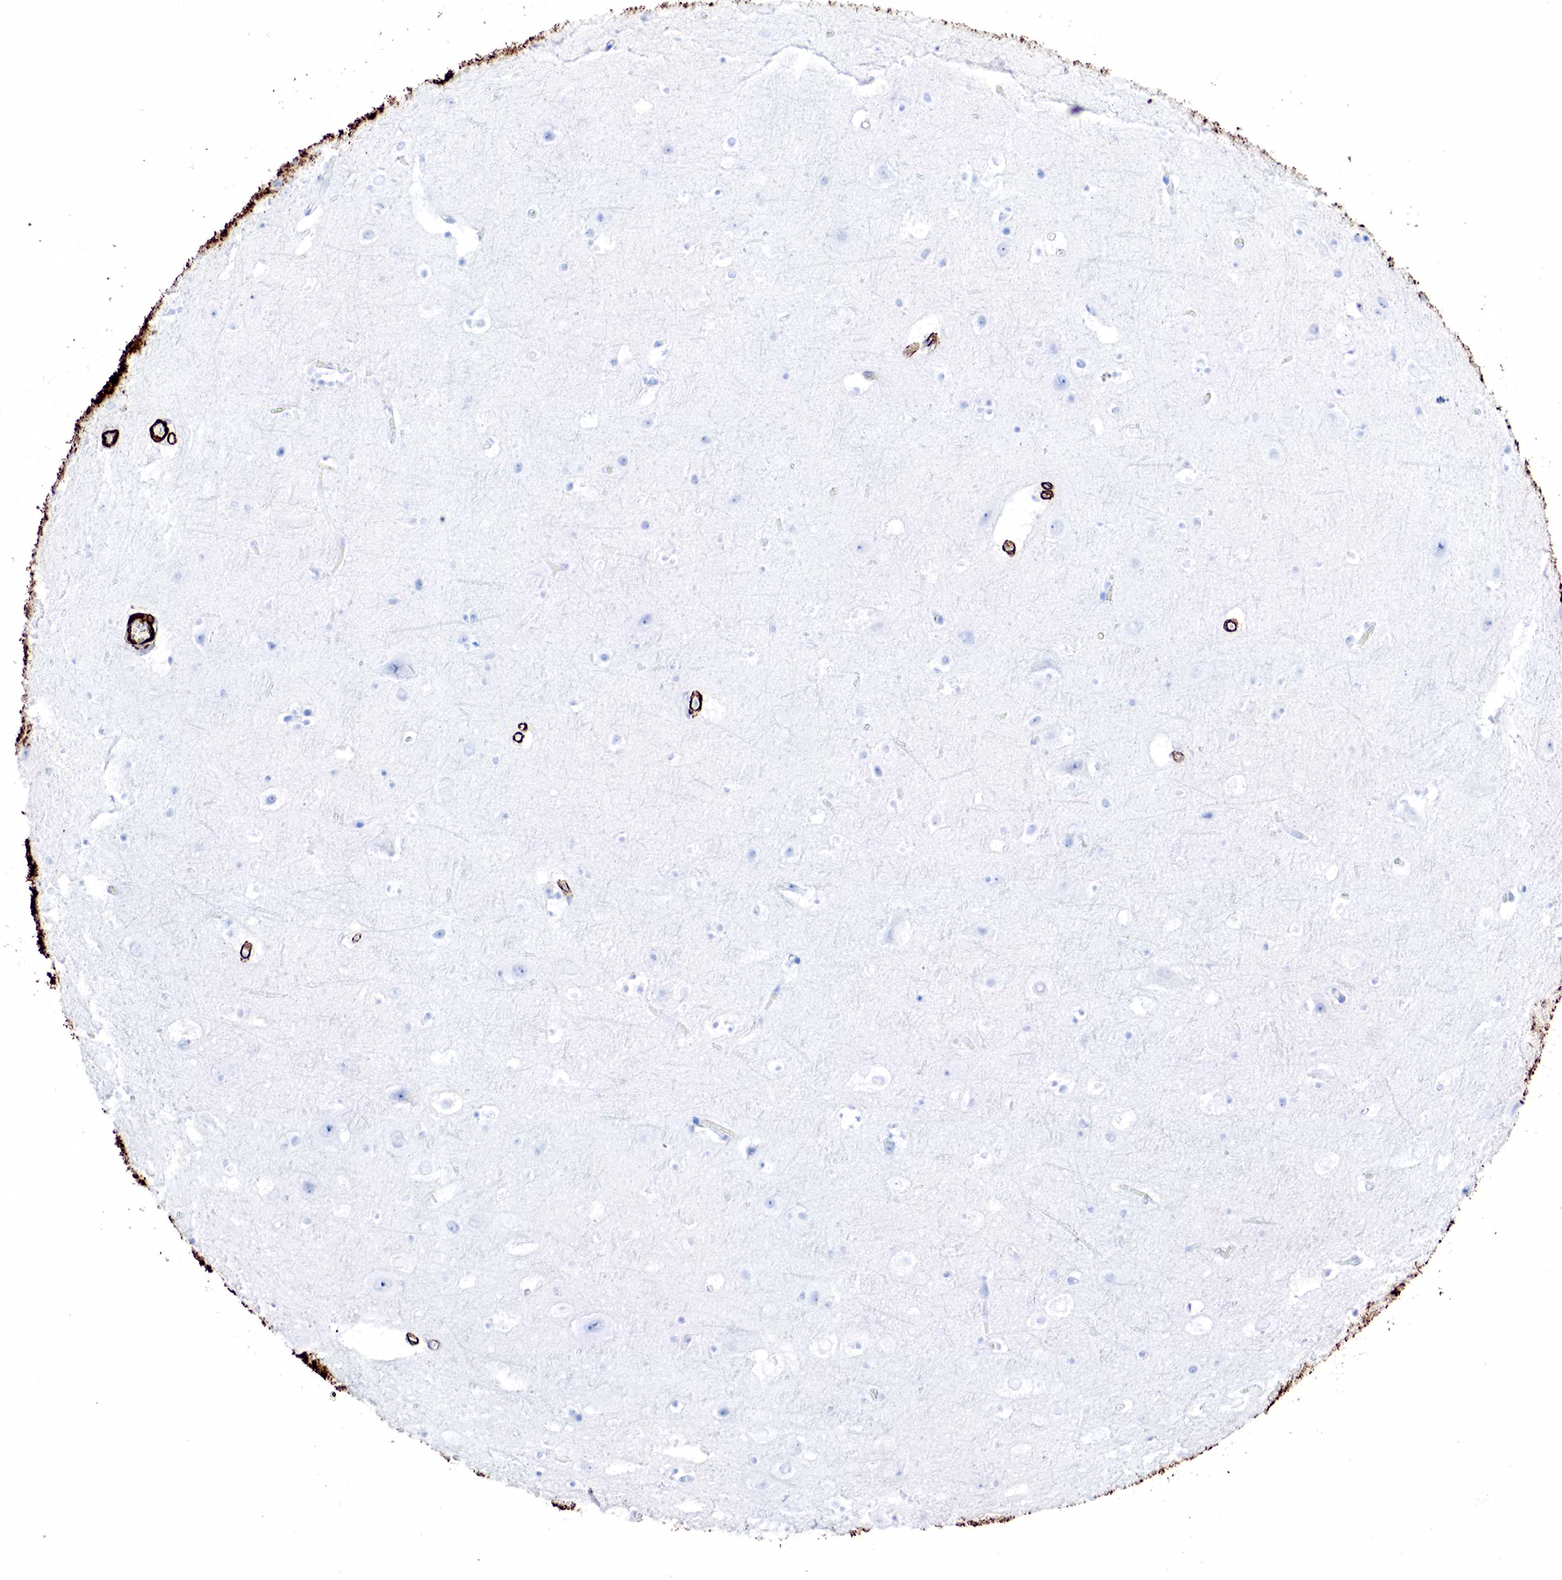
{"staining": {"intensity": "negative", "quantity": "none", "location": "none"}, "tissue": "cerebral cortex", "cell_type": "Endothelial cells", "image_type": "normal", "snomed": [{"axis": "morphology", "description": "Normal tissue, NOS"}, {"axis": "topography", "description": "Cerebral cortex"}], "caption": "Endothelial cells show no significant positivity in unremarkable cerebral cortex.", "gene": "ACTA1", "patient": {"sex": "male", "age": 45}}